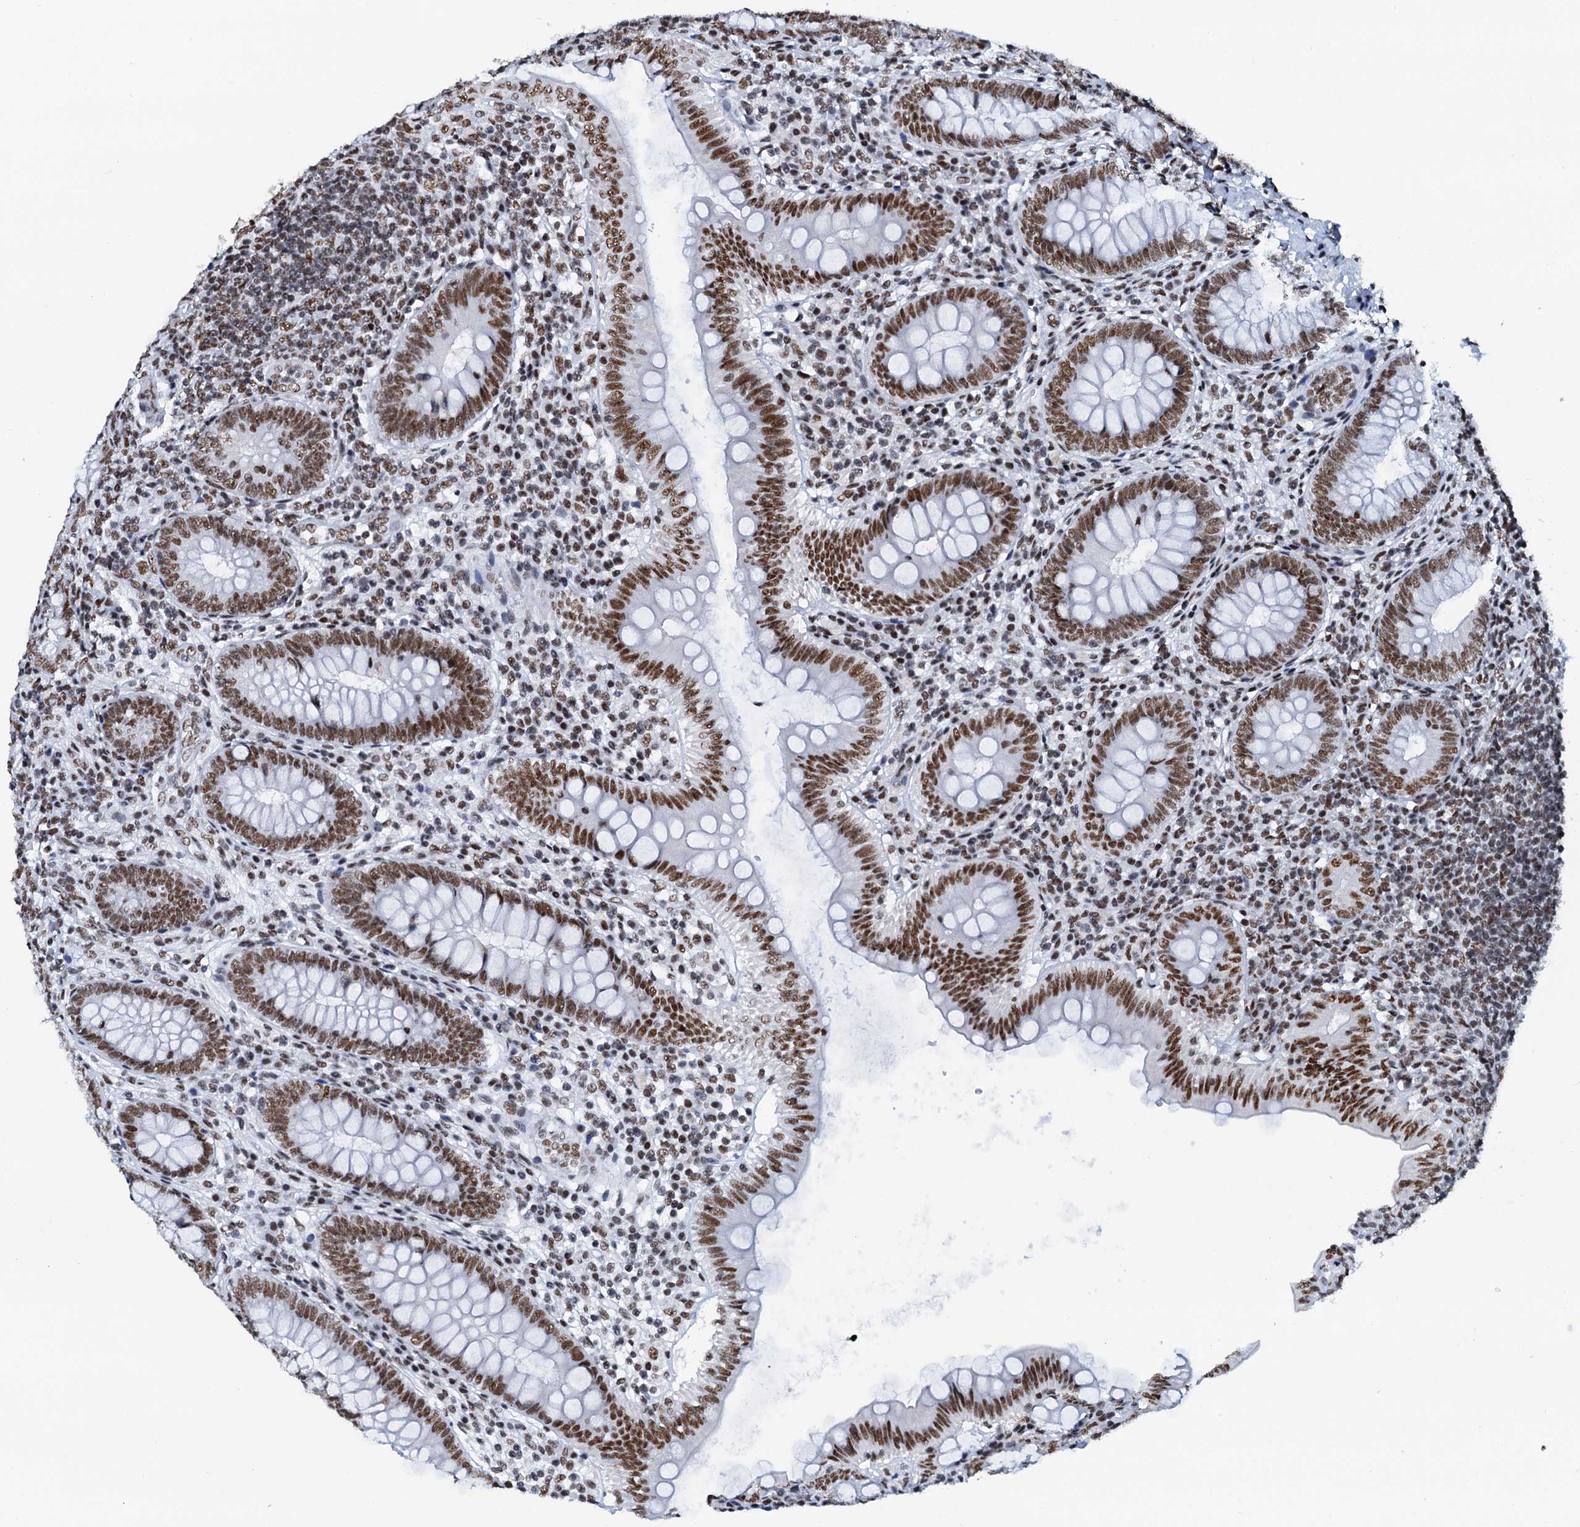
{"staining": {"intensity": "moderate", "quantity": ">75%", "location": "nuclear"}, "tissue": "appendix", "cell_type": "Glandular cells", "image_type": "normal", "snomed": [{"axis": "morphology", "description": "Normal tissue, NOS"}, {"axis": "topography", "description": "Appendix"}], "caption": "Appendix stained with immunohistochemistry shows moderate nuclear expression in approximately >75% of glandular cells. (DAB (3,3'-diaminobenzidine) IHC with brightfield microscopy, high magnification).", "gene": "SLTM", "patient": {"sex": "male", "age": 14}}